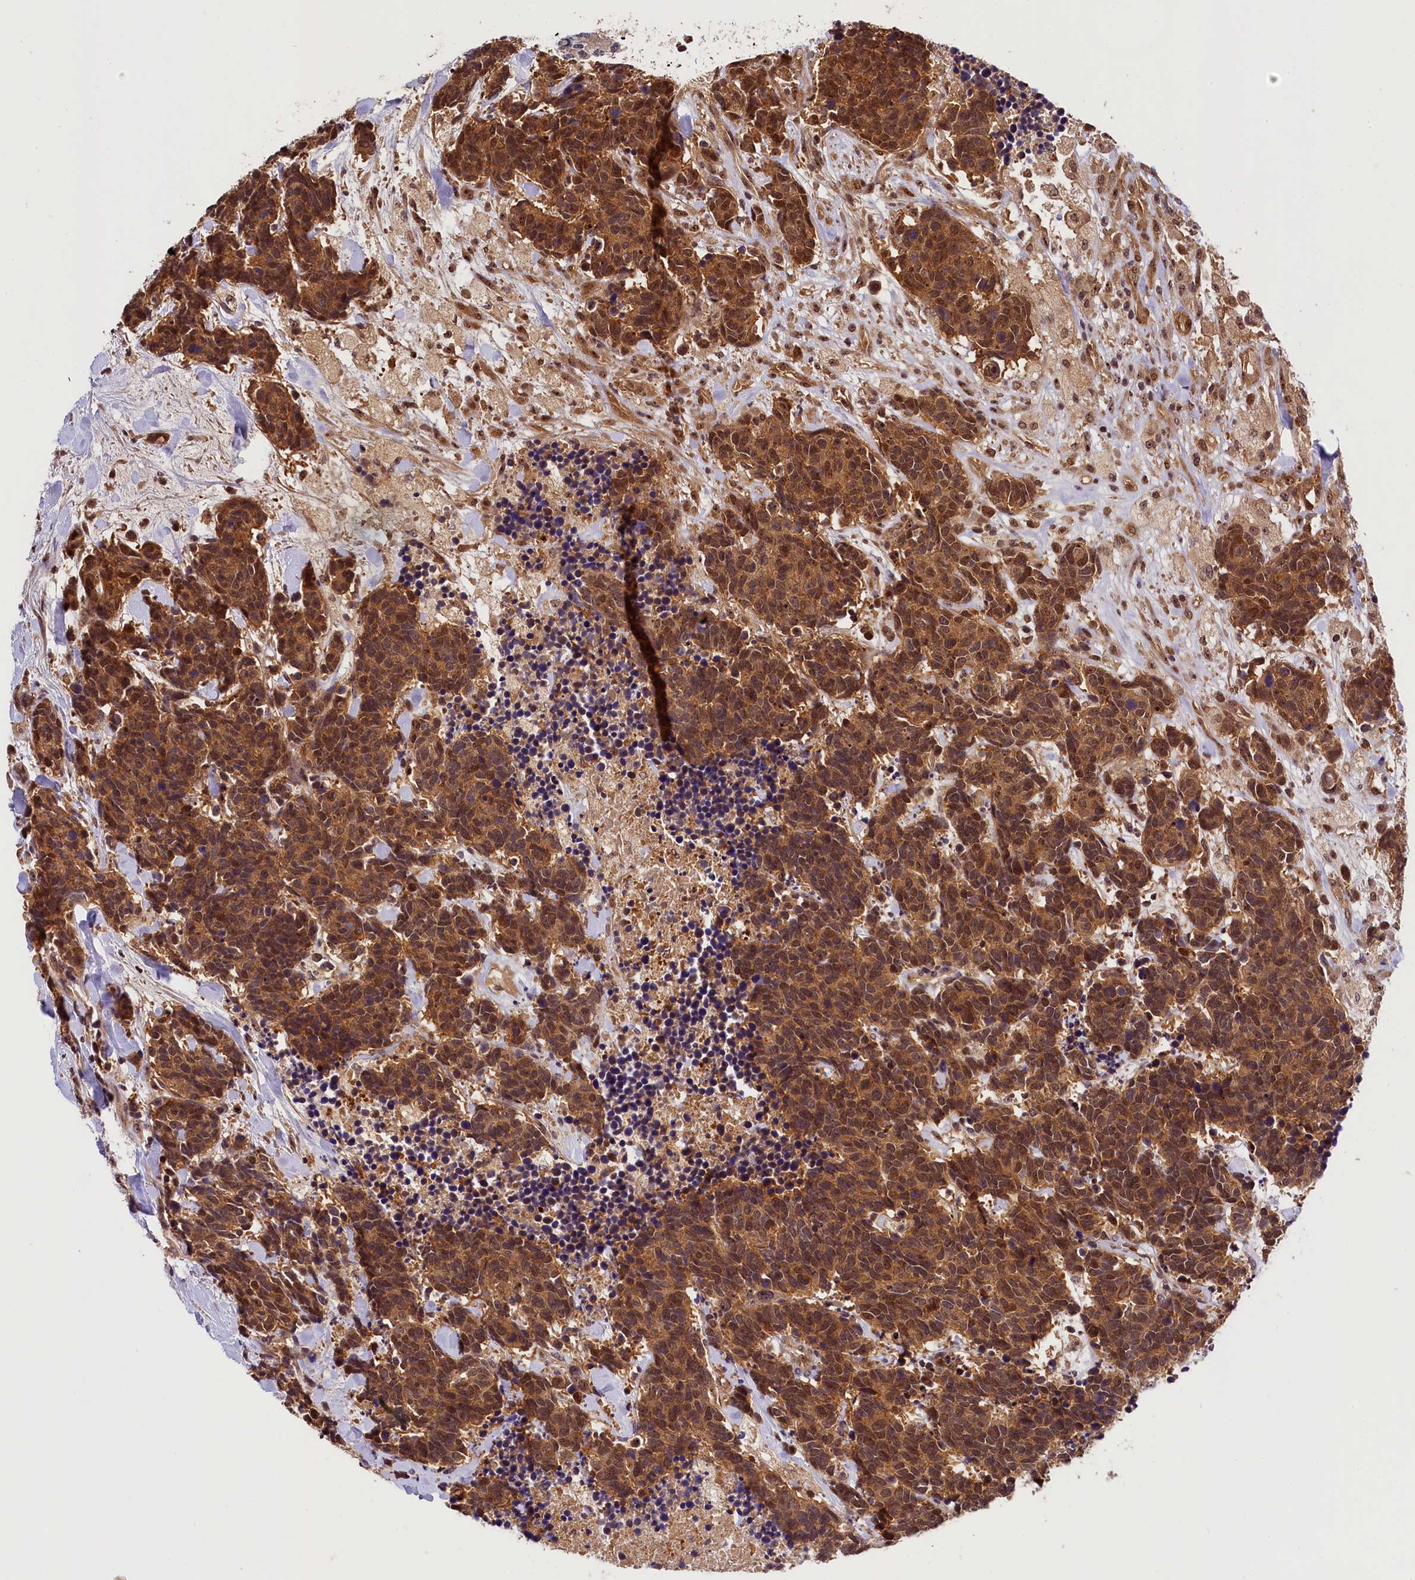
{"staining": {"intensity": "strong", "quantity": ">75%", "location": "cytoplasmic/membranous,nuclear"}, "tissue": "carcinoid", "cell_type": "Tumor cells", "image_type": "cancer", "snomed": [{"axis": "morphology", "description": "Carcinoma, NOS"}, {"axis": "morphology", "description": "Carcinoid, malignant, NOS"}, {"axis": "topography", "description": "Prostate"}], "caption": "The micrograph reveals staining of carcinoid, revealing strong cytoplasmic/membranous and nuclear protein expression (brown color) within tumor cells.", "gene": "EIF6", "patient": {"sex": "male", "age": 57}}